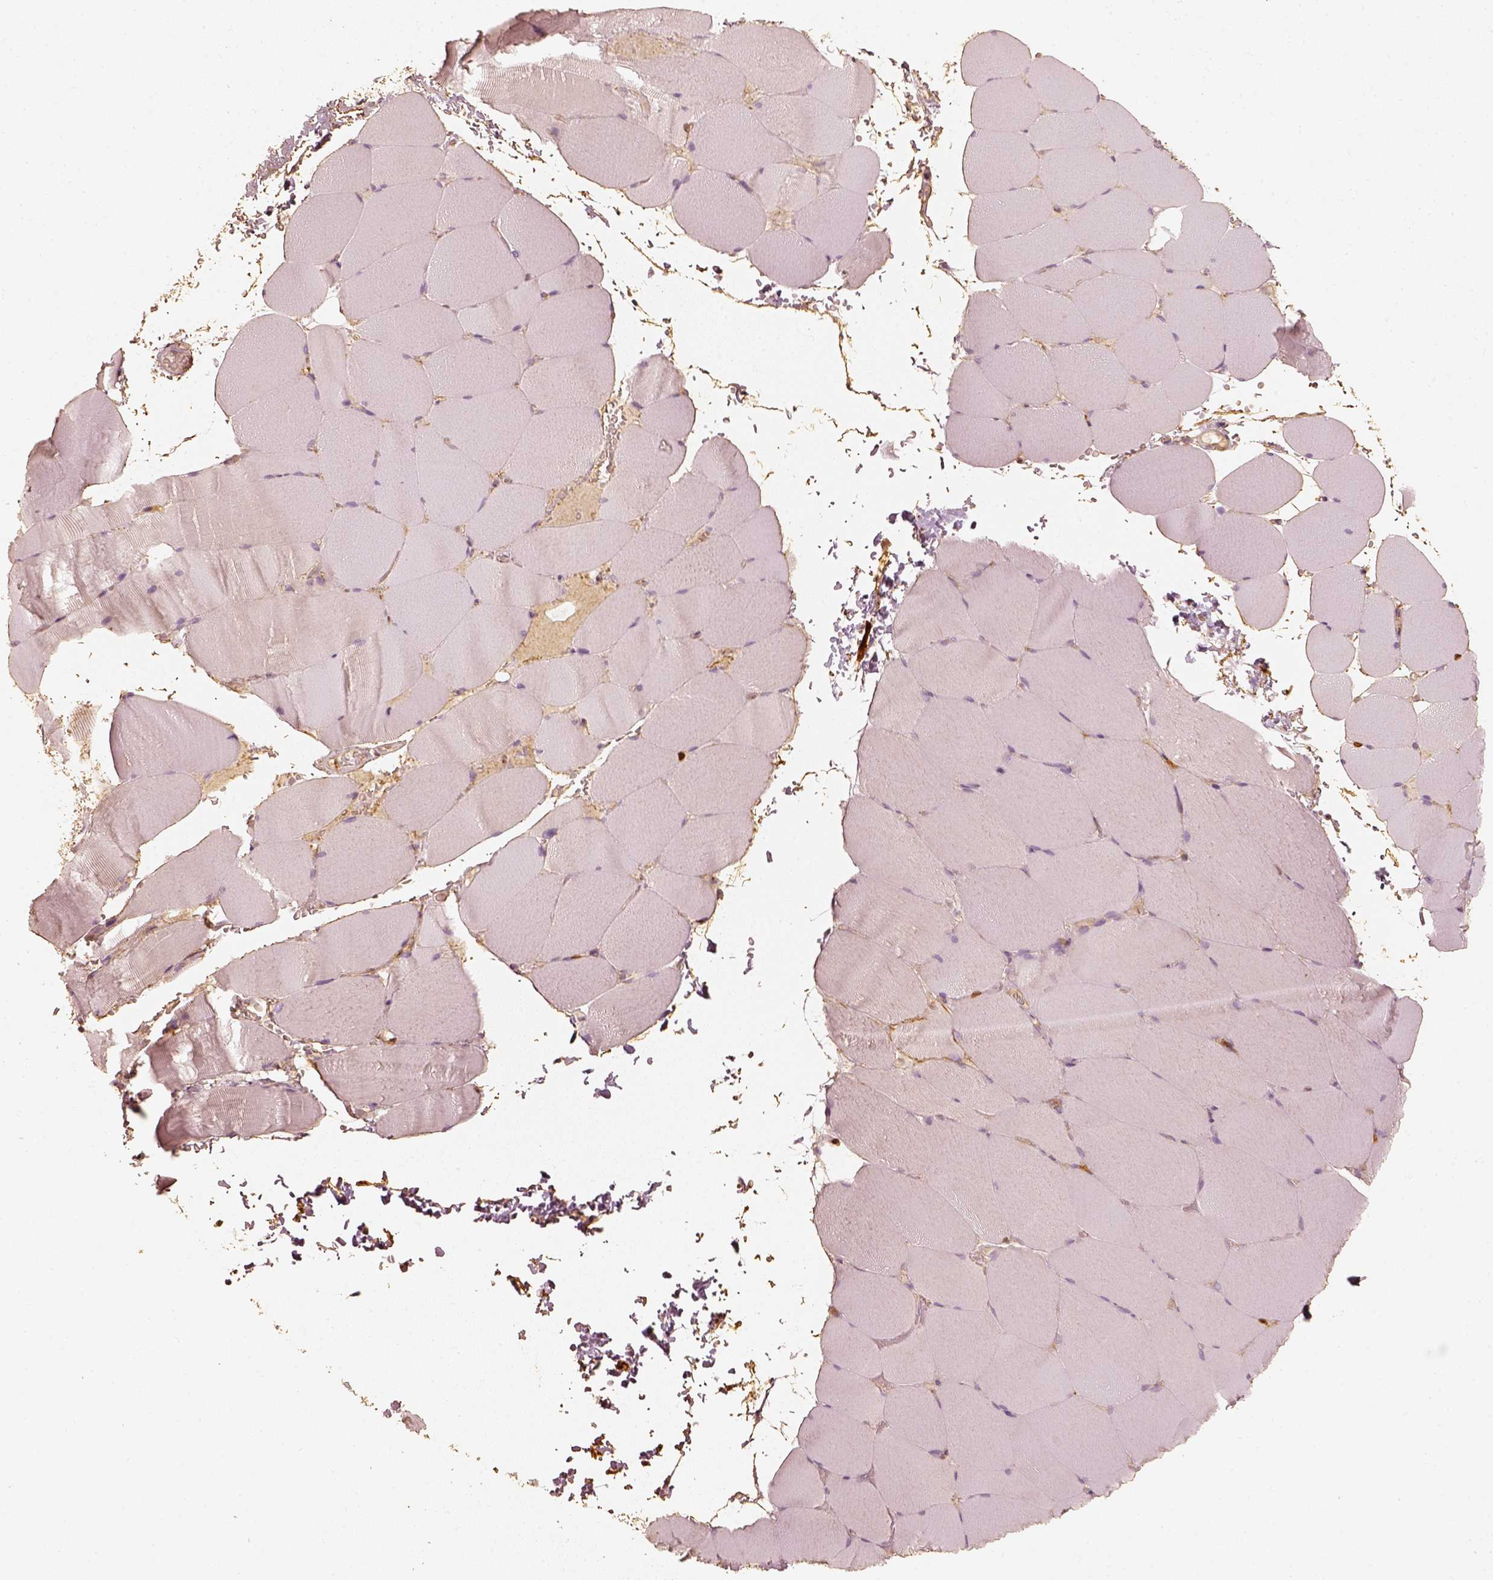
{"staining": {"intensity": "negative", "quantity": "none", "location": "none"}, "tissue": "skeletal muscle", "cell_type": "Myocytes", "image_type": "normal", "snomed": [{"axis": "morphology", "description": "Normal tissue, NOS"}, {"axis": "topography", "description": "Skeletal muscle"}], "caption": "Immunohistochemistry (IHC) photomicrograph of unremarkable skeletal muscle: human skeletal muscle stained with DAB (3,3'-diaminobenzidine) shows no significant protein staining in myocytes. (DAB (3,3'-diaminobenzidine) immunohistochemistry (IHC), high magnification).", "gene": "FSCN1", "patient": {"sex": "female", "age": 37}}